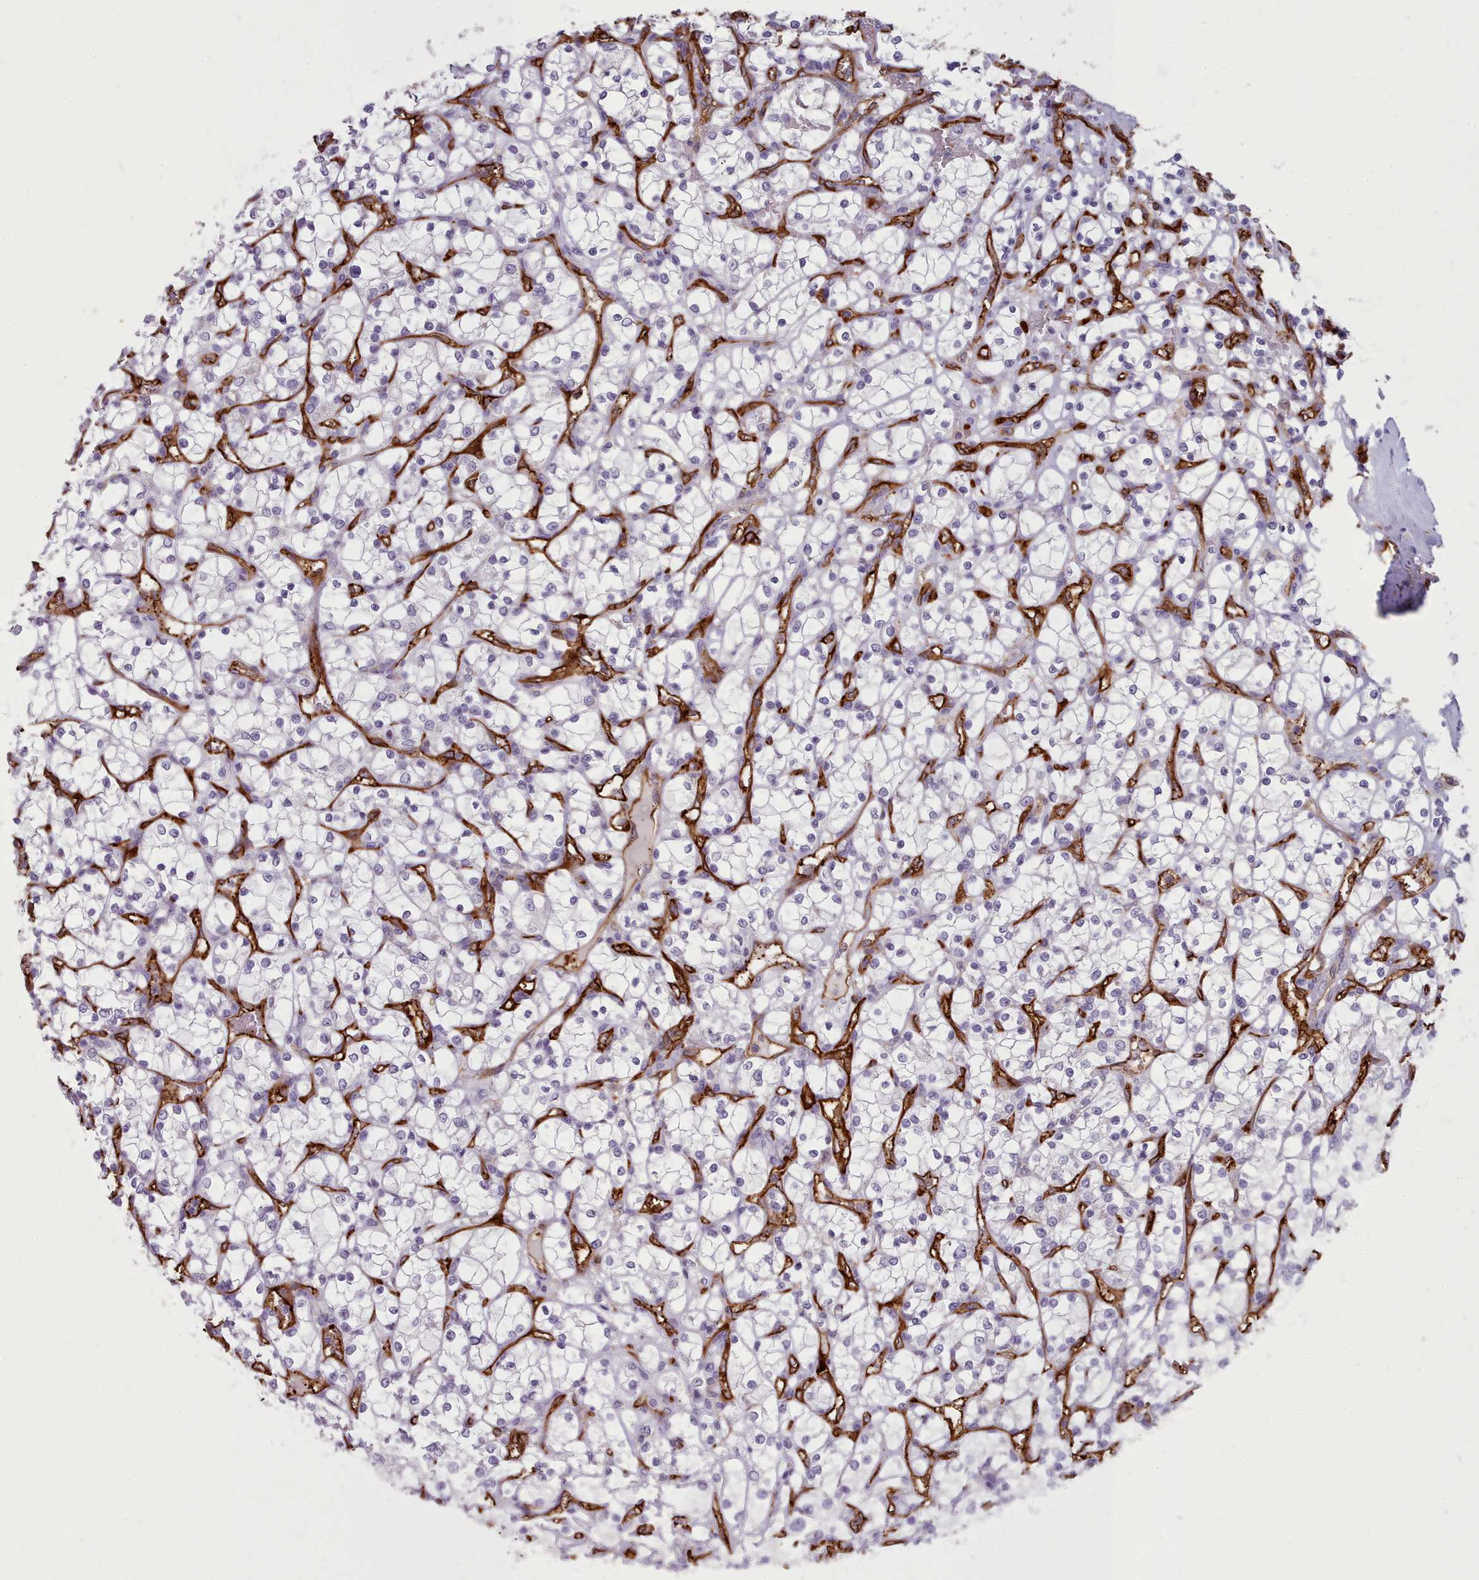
{"staining": {"intensity": "negative", "quantity": "none", "location": "none"}, "tissue": "renal cancer", "cell_type": "Tumor cells", "image_type": "cancer", "snomed": [{"axis": "morphology", "description": "Adenocarcinoma, NOS"}, {"axis": "topography", "description": "Kidney"}], "caption": "DAB immunohistochemical staining of renal cancer (adenocarcinoma) exhibits no significant positivity in tumor cells.", "gene": "CD300LF", "patient": {"sex": "female", "age": 69}}